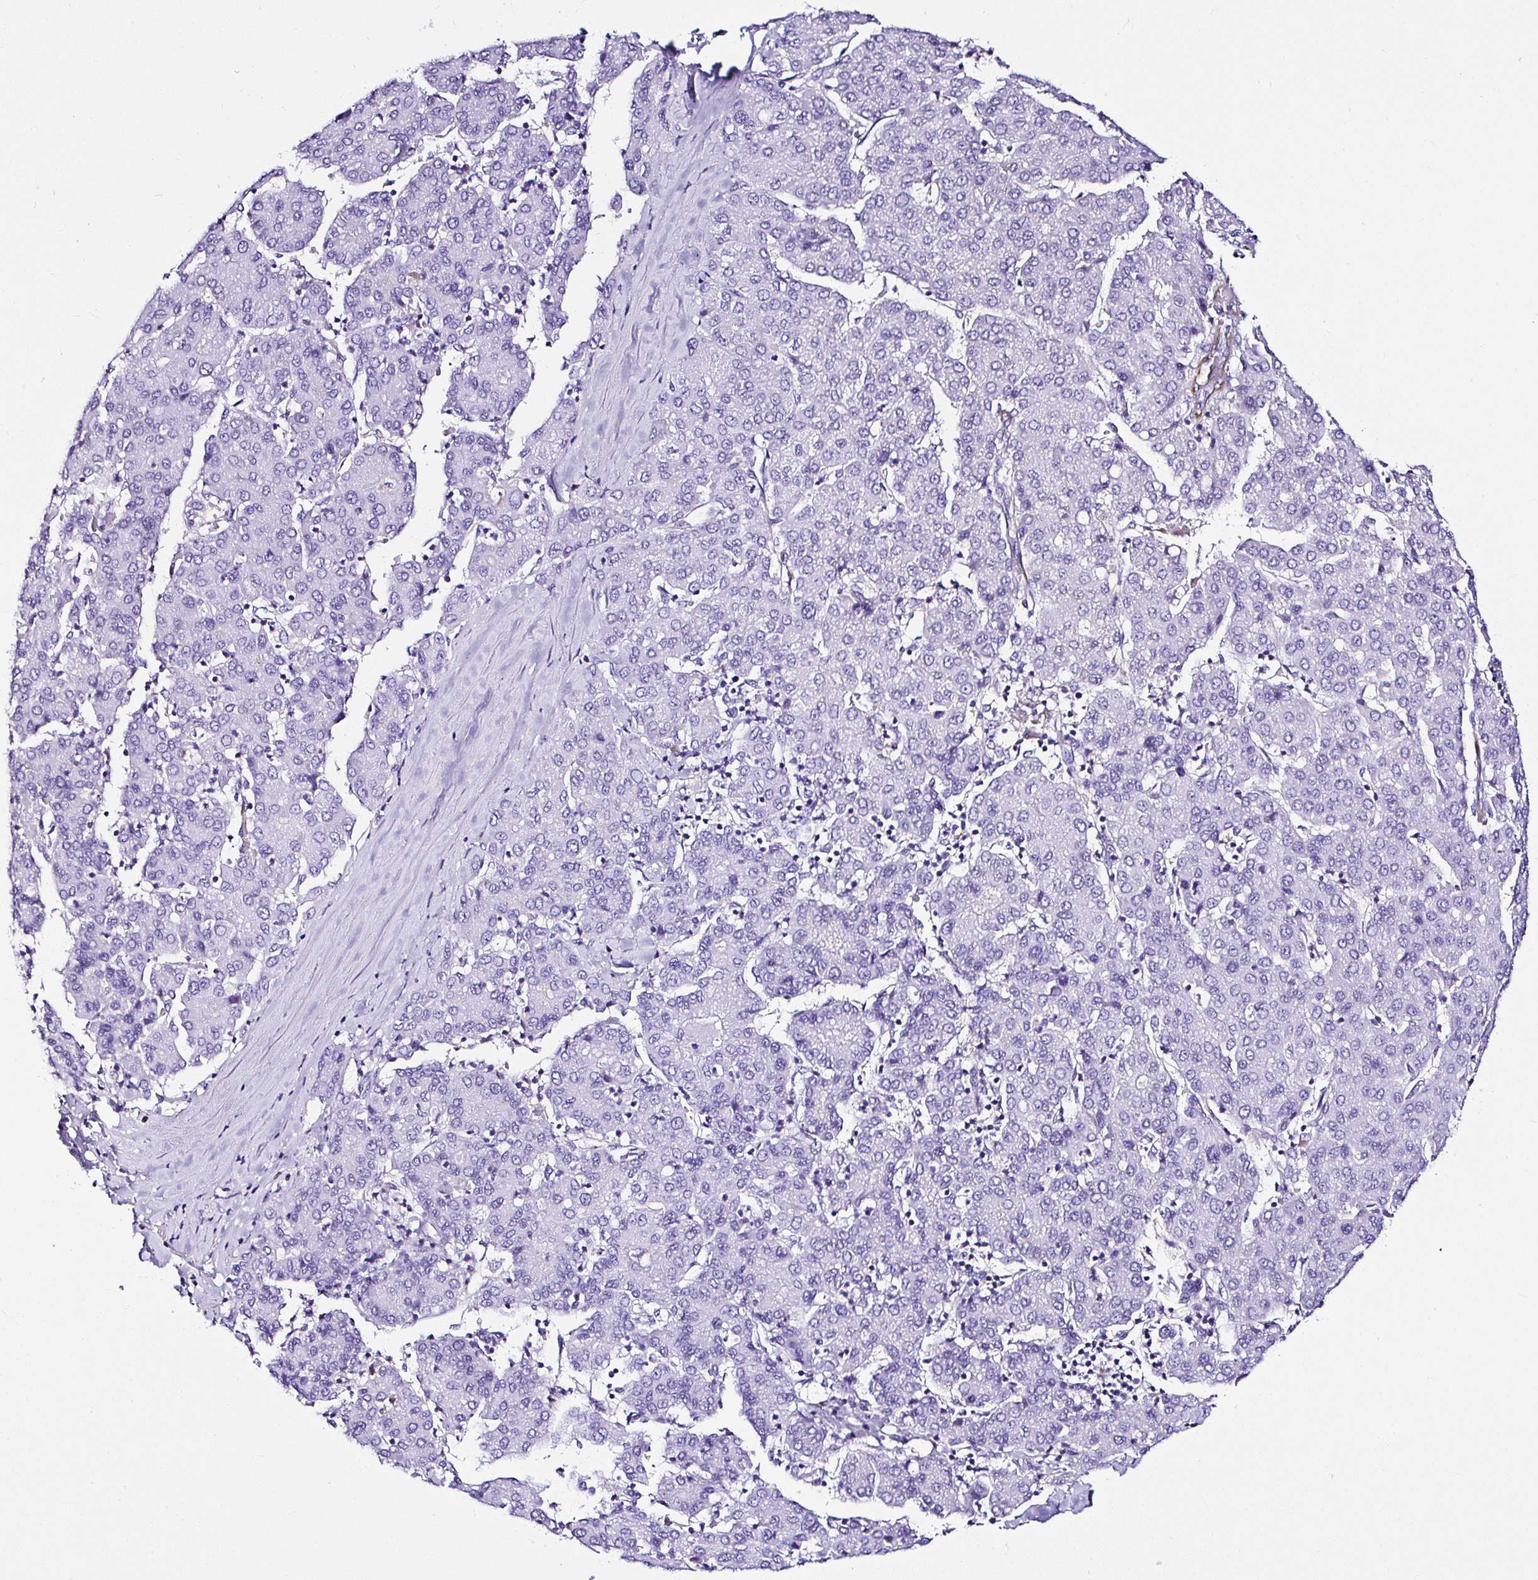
{"staining": {"intensity": "negative", "quantity": "none", "location": "none"}, "tissue": "liver cancer", "cell_type": "Tumor cells", "image_type": "cancer", "snomed": [{"axis": "morphology", "description": "Carcinoma, Hepatocellular, NOS"}, {"axis": "topography", "description": "Liver"}], "caption": "Histopathology image shows no protein expression in tumor cells of liver hepatocellular carcinoma tissue. The staining is performed using DAB (3,3'-diaminobenzidine) brown chromogen with nuclei counter-stained in using hematoxylin.", "gene": "DEPDC5", "patient": {"sex": "male", "age": 65}}